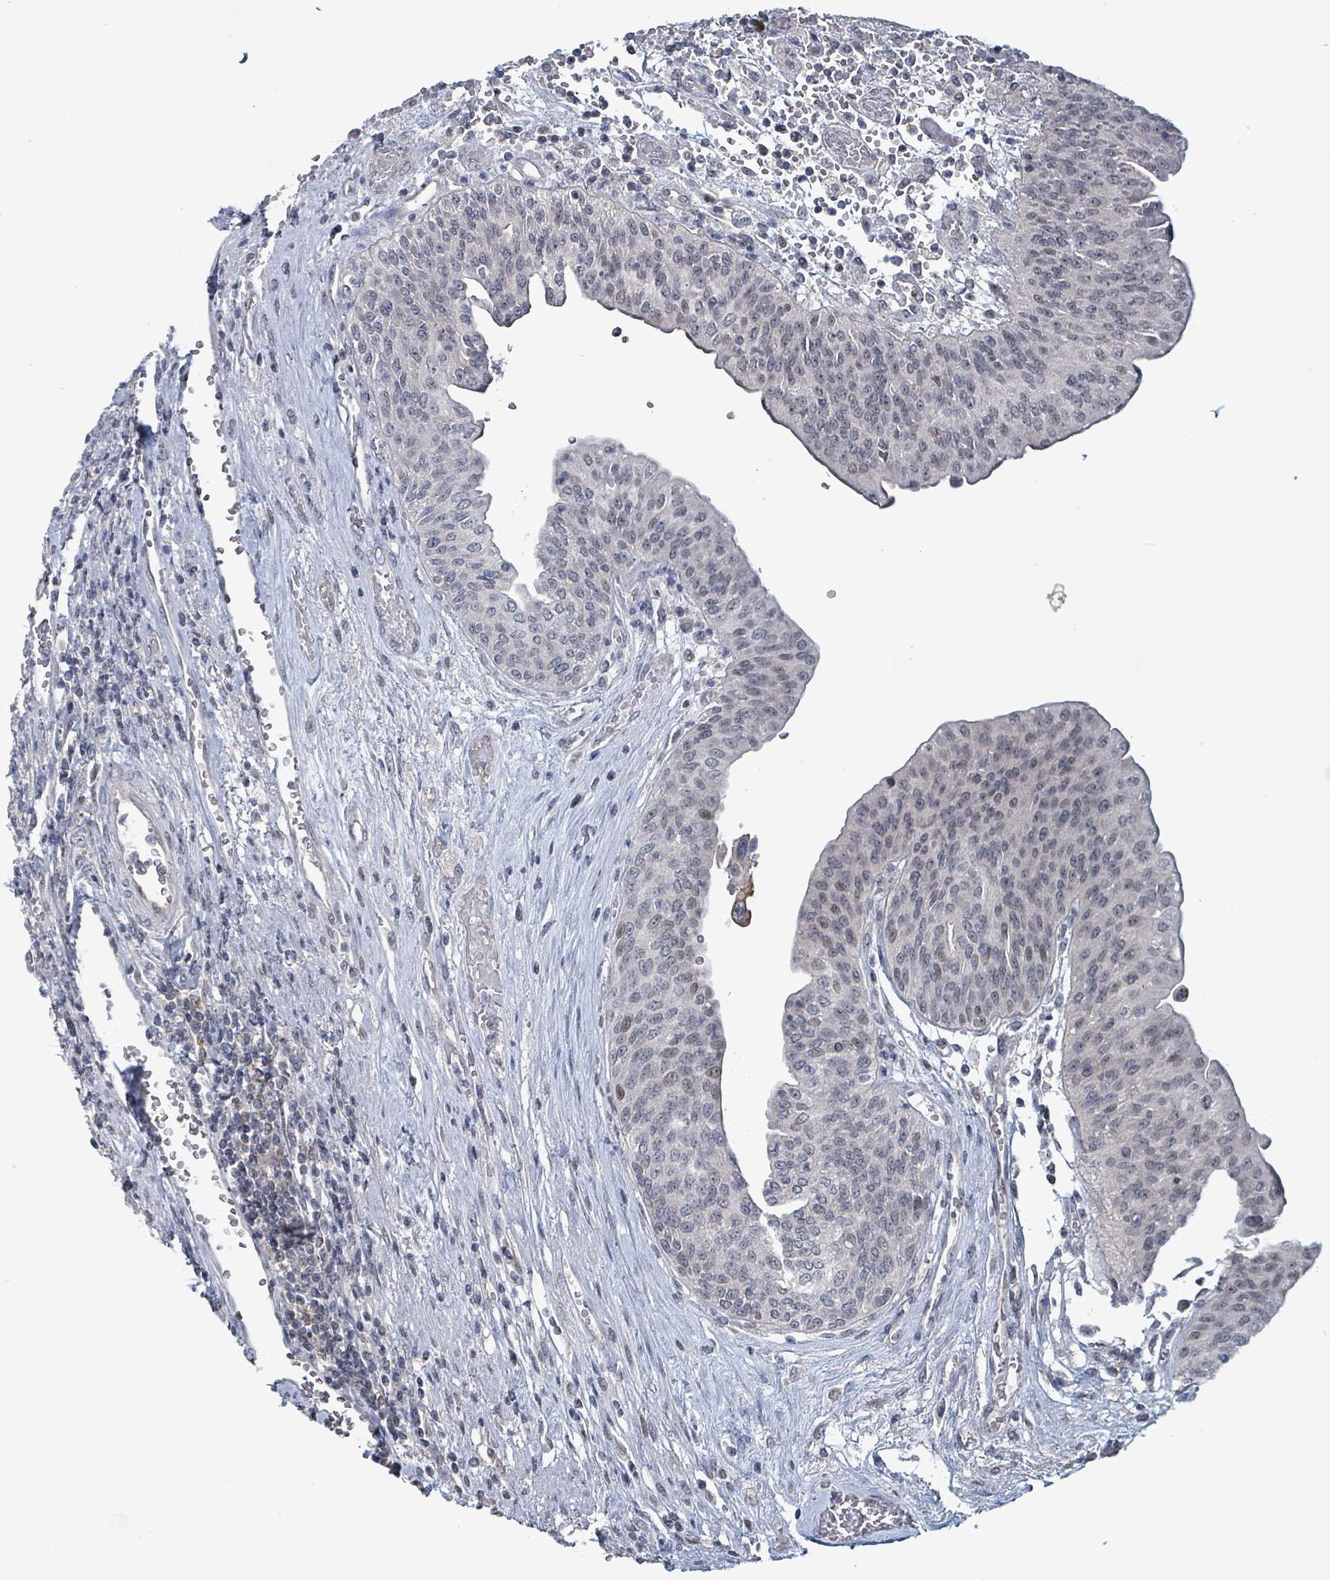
{"staining": {"intensity": "weak", "quantity": "<25%", "location": "nuclear"}, "tissue": "urothelial cancer", "cell_type": "Tumor cells", "image_type": "cancer", "snomed": [{"axis": "morphology", "description": "Urothelial carcinoma, High grade"}, {"axis": "topography", "description": "Urinary bladder"}], "caption": "An IHC histopathology image of urothelial cancer is shown. There is no staining in tumor cells of urothelial cancer.", "gene": "BIVM", "patient": {"sex": "female", "age": 79}}